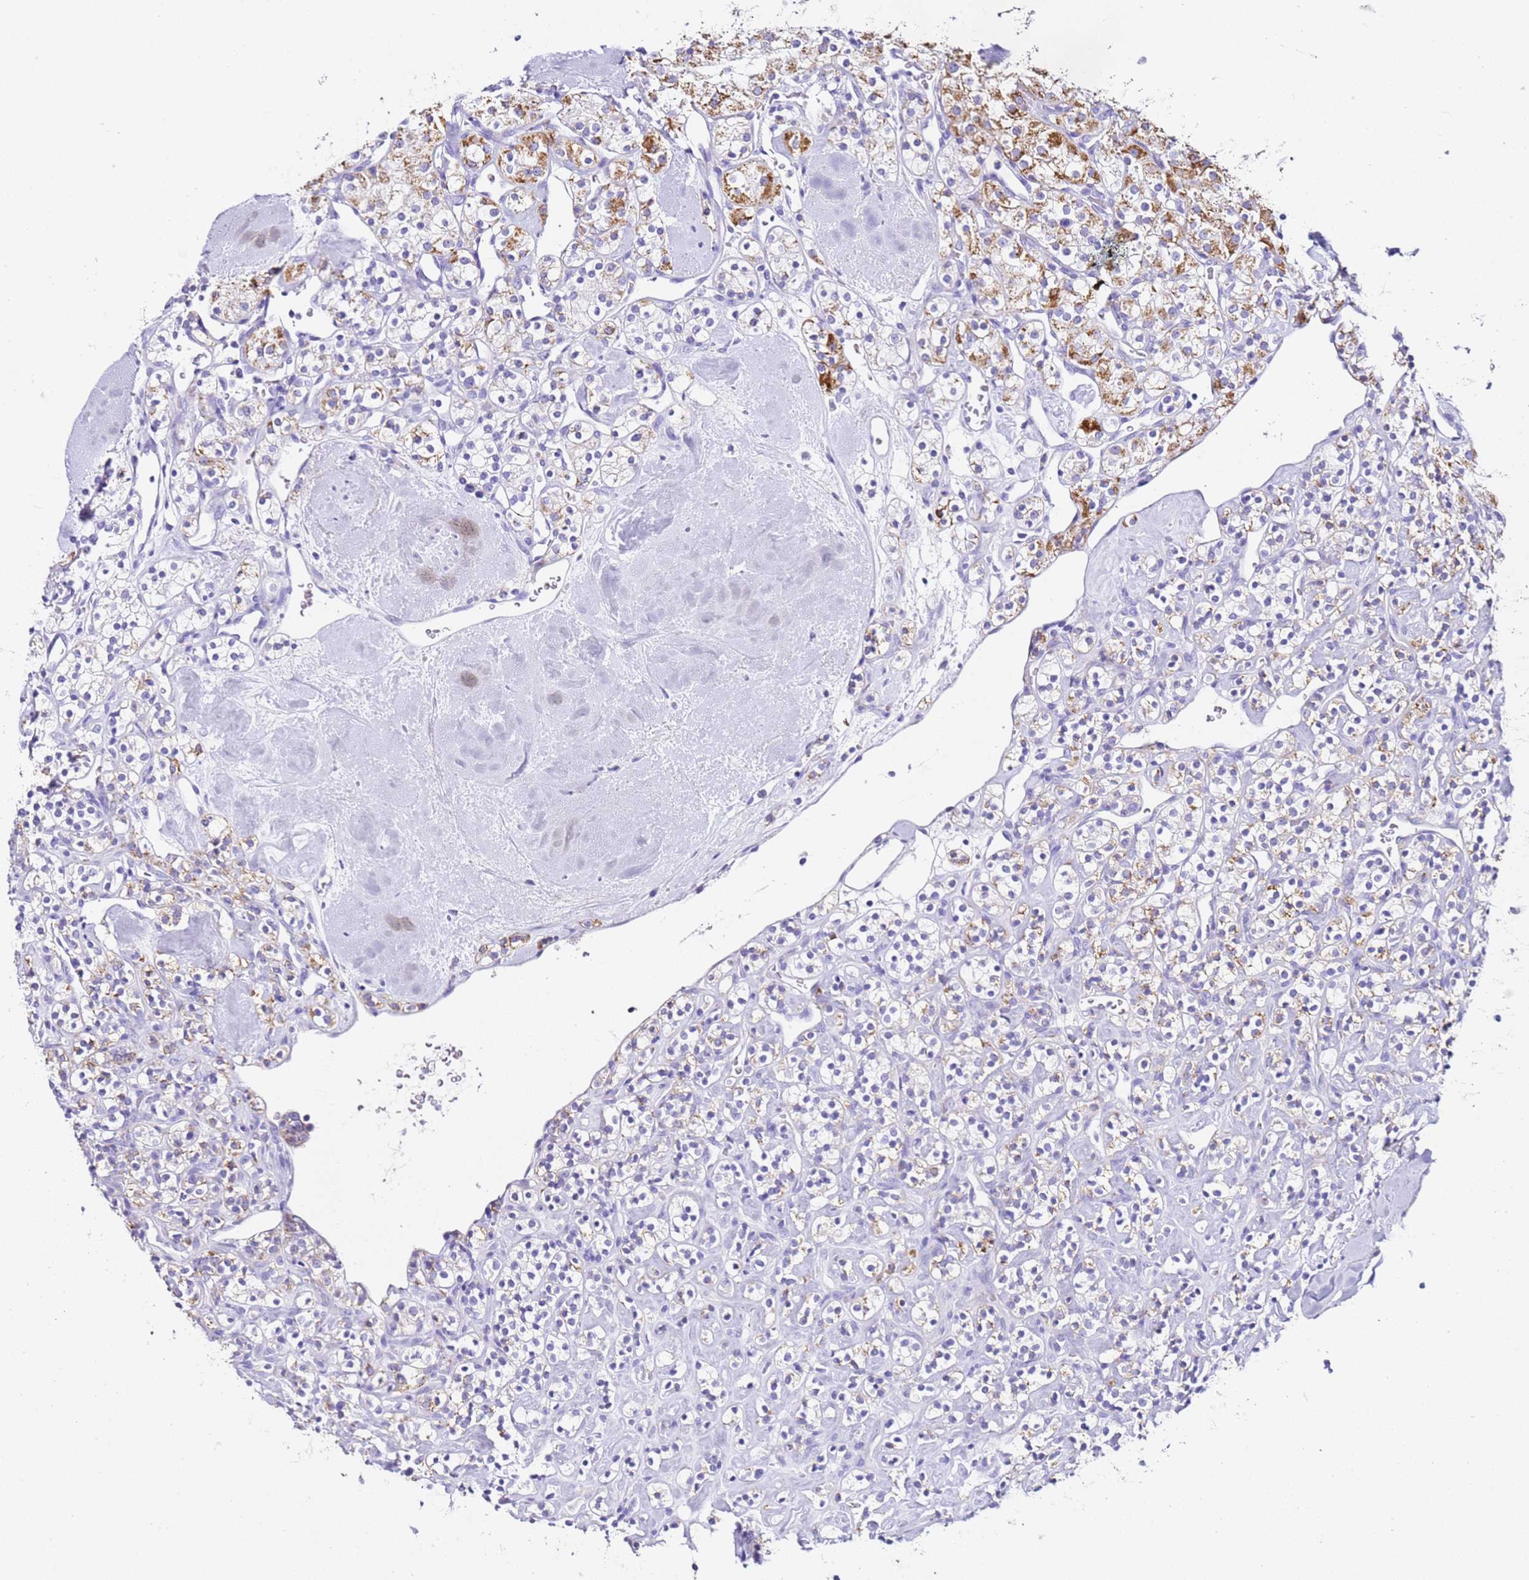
{"staining": {"intensity": "moderate", "quantity": "25%-75%", "location": "cytoplasmic/membranous"}, "tissue": "renal cancer", "cell_type": "Tumor cells", "image_type": "cancer", "snomed": [{"axis": "morphology", "description": "Adenocarcinoma, NOS"}, {"axis": "topography", "description": "Kidney"}], "caption": "Moderate cytoplasmic/membranous staining is identified in about 25%-75% of tumor cells in renal cancer.", "gene": "PTBP2", "patient": {"sex": "male", "age": 77}}